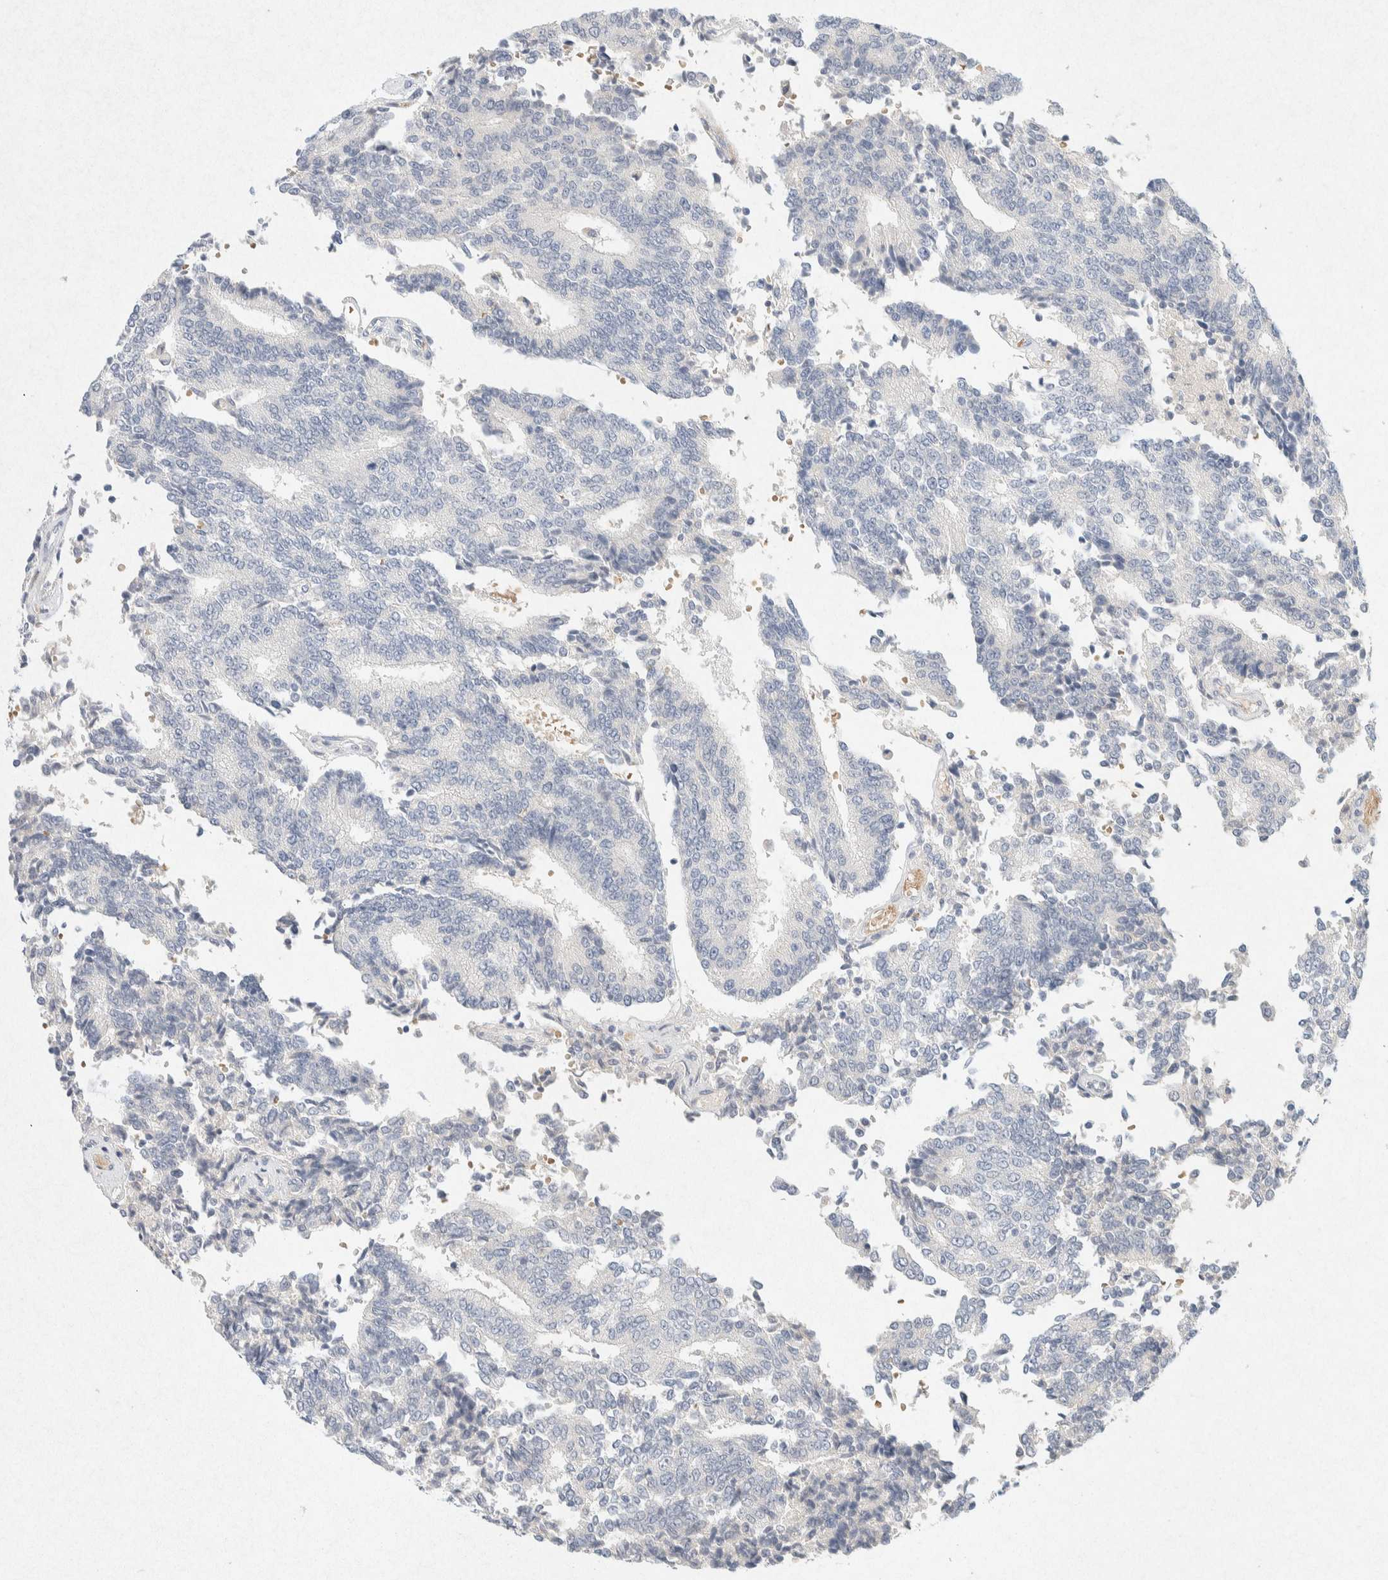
{"staining": {"intensity": "negative", "quantity": "none", "location": "none"}, "tissue": "prostate cancer", "cell_type": "Tumor cells", "image_type": "cancer", "snomed": [{"axis": "morphology", "description": "Normal tissue, NOS"}, {"axis": "morphology", "description": "Adenocarcinoma, High grade"}, {"axis": "topography", "description": "Prostate"}, {"axis": "topography", "description": "Seminal veicle"}], "caption": "There is no significant staining in tumor cells of prostate high-grade adenocarcinoma. (Stains: DAB immunohistochemistry (IHC) with hematoxylin counter stain, Microscopy: brightfield microscopy at high magnification).", "gene": "GNAI1", "patient": {"sex": "male", "age": 55}}